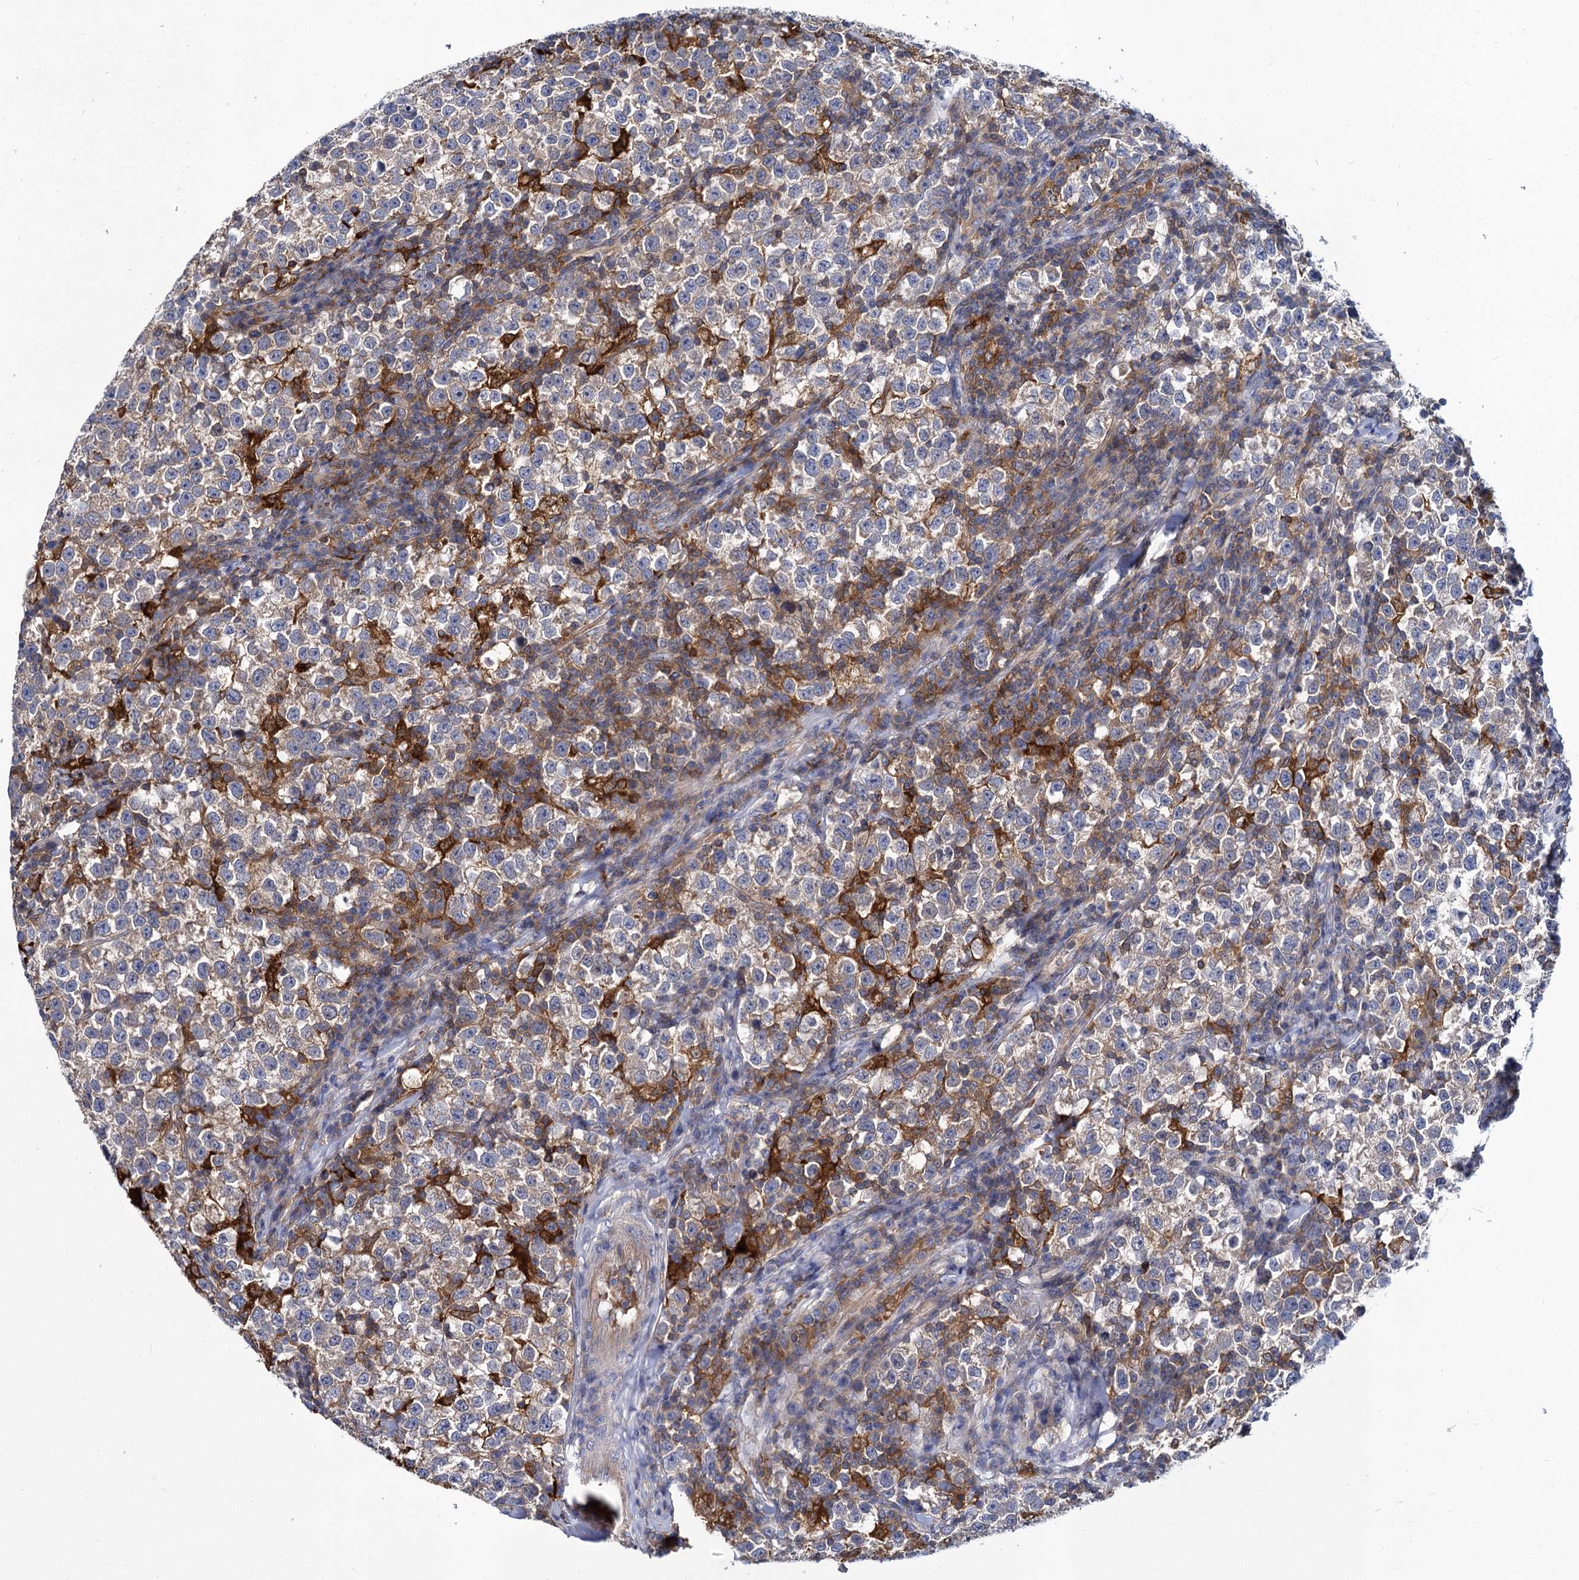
{"staining": {"intensity": "negative", "quantity": "none", "location": "none"}, "tissue": "testis cancer", "cell_type": "Tumor cells", "image_type": "cancer", "snomed": [{"axis": "morphology", "description": "Normal tissue, NOS"}, {"axis": "morphology", "description": "Seminoma, NOS"}, {"axis": "topography", "description": "Testis"}], "caption": "High magnification brightfield microscopy of testis cancer (seminoma) stained with DAB (3,3'-diaminobenzidine) (brown) and counterstained with hematoxylin (blue): tumor cells show no significant expression. (DAB immunohistochemistry with hematoxylin counter stain).", "gene": "GCLC", "patient": {"sex": "male", "age": 43}}